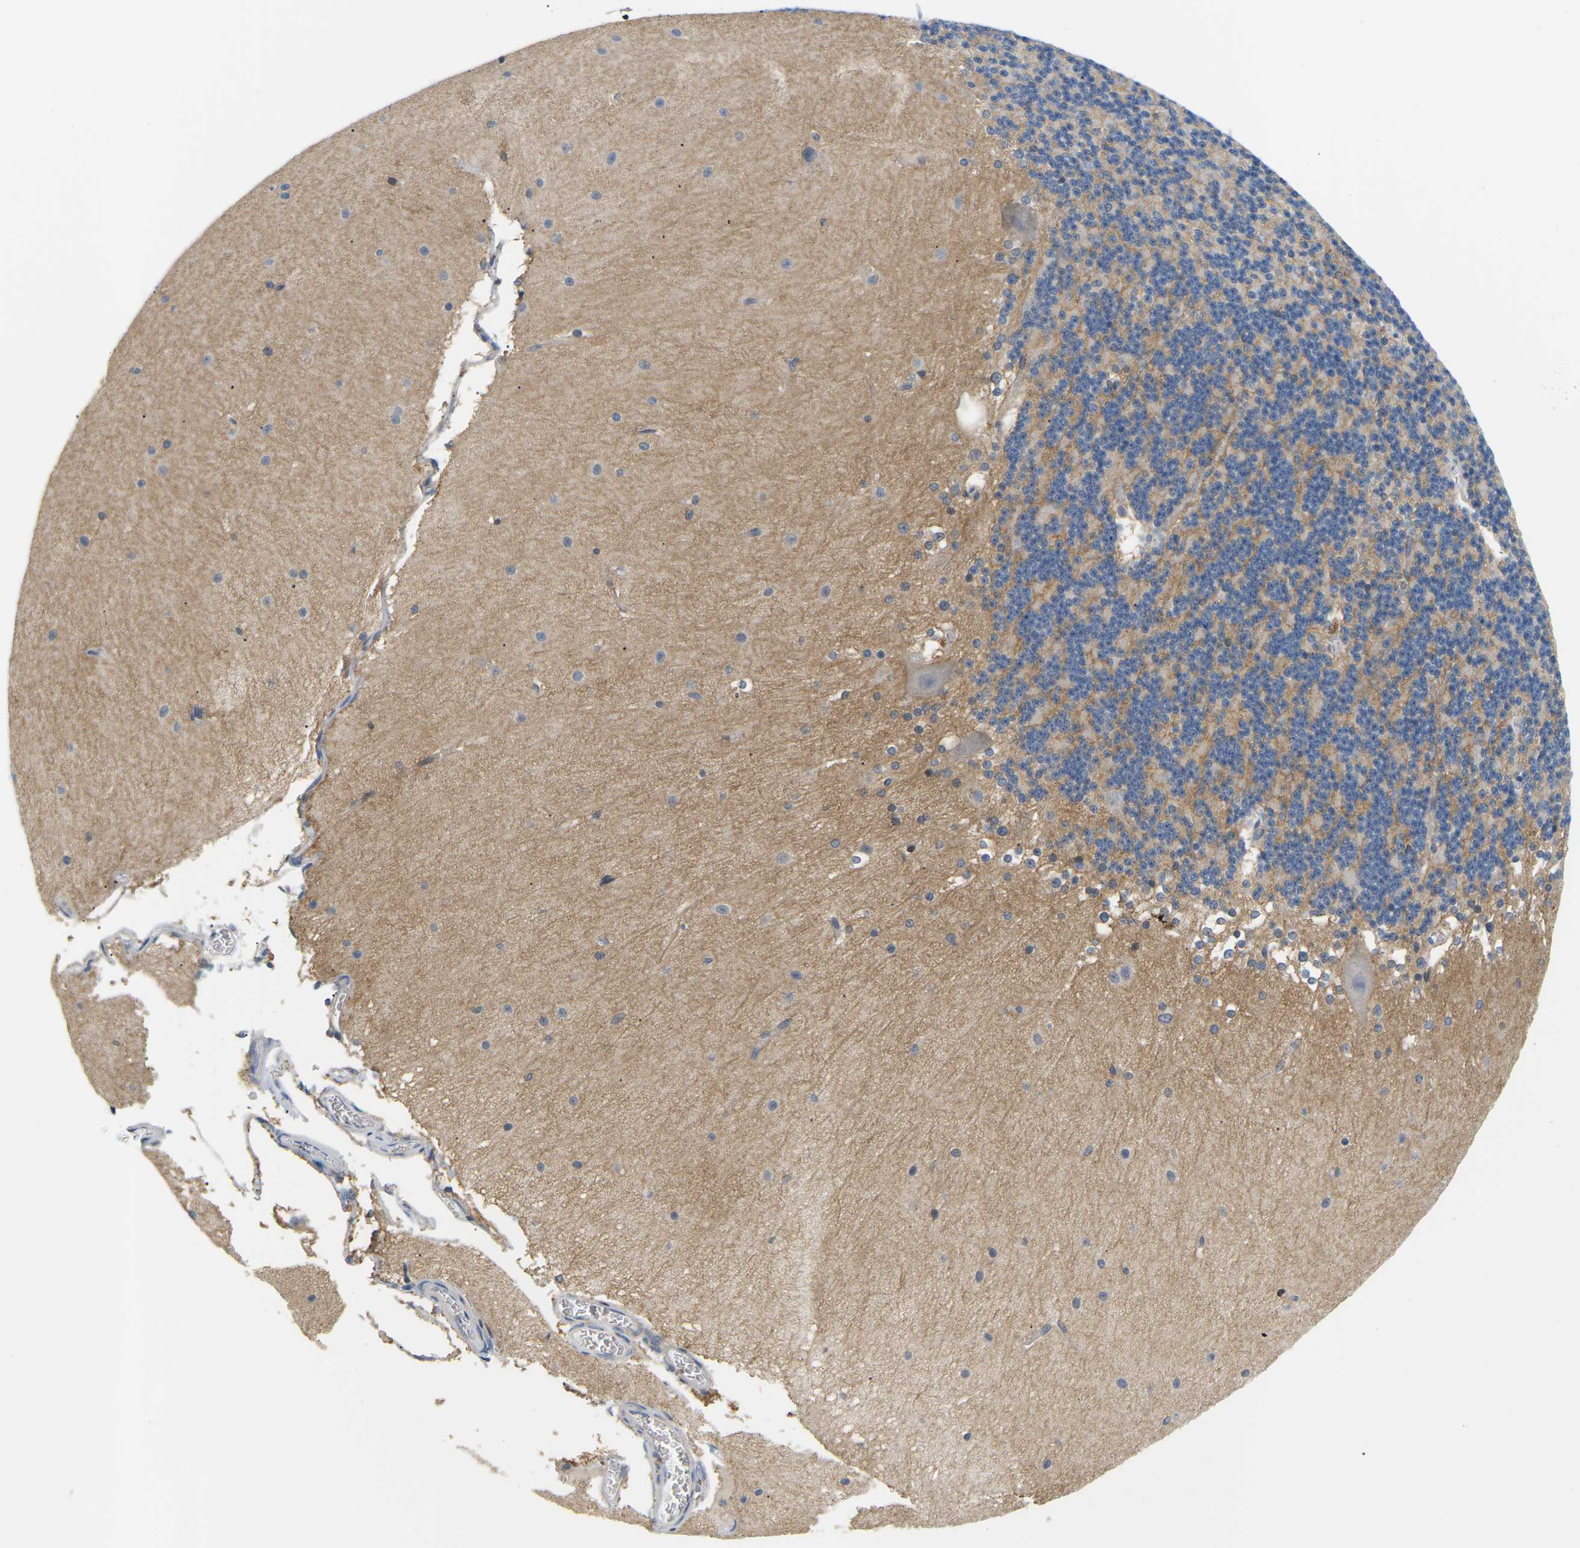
{"staining": {"intensity": "moderate", "quantity": "<25%", "location": "cytoplasmic/membranous"}, "tissue": "cerebellum", "cell_type": "Cells in granular layer", "image_type": "normal", "snomed": [{"axis": "morphology", "description": "Normal tissue, NOS"}, {"axis": "topography", "description": "Cerebellum"}], "caption": "Brown immunohistochemical staining in unremarkable human cerebellum reveals moderate cytoplasmic/membranous expression in approximately <25% of cells in granular layer.", "gene": "EVA1C", "patient": {"sex": "female", "age": 19}}